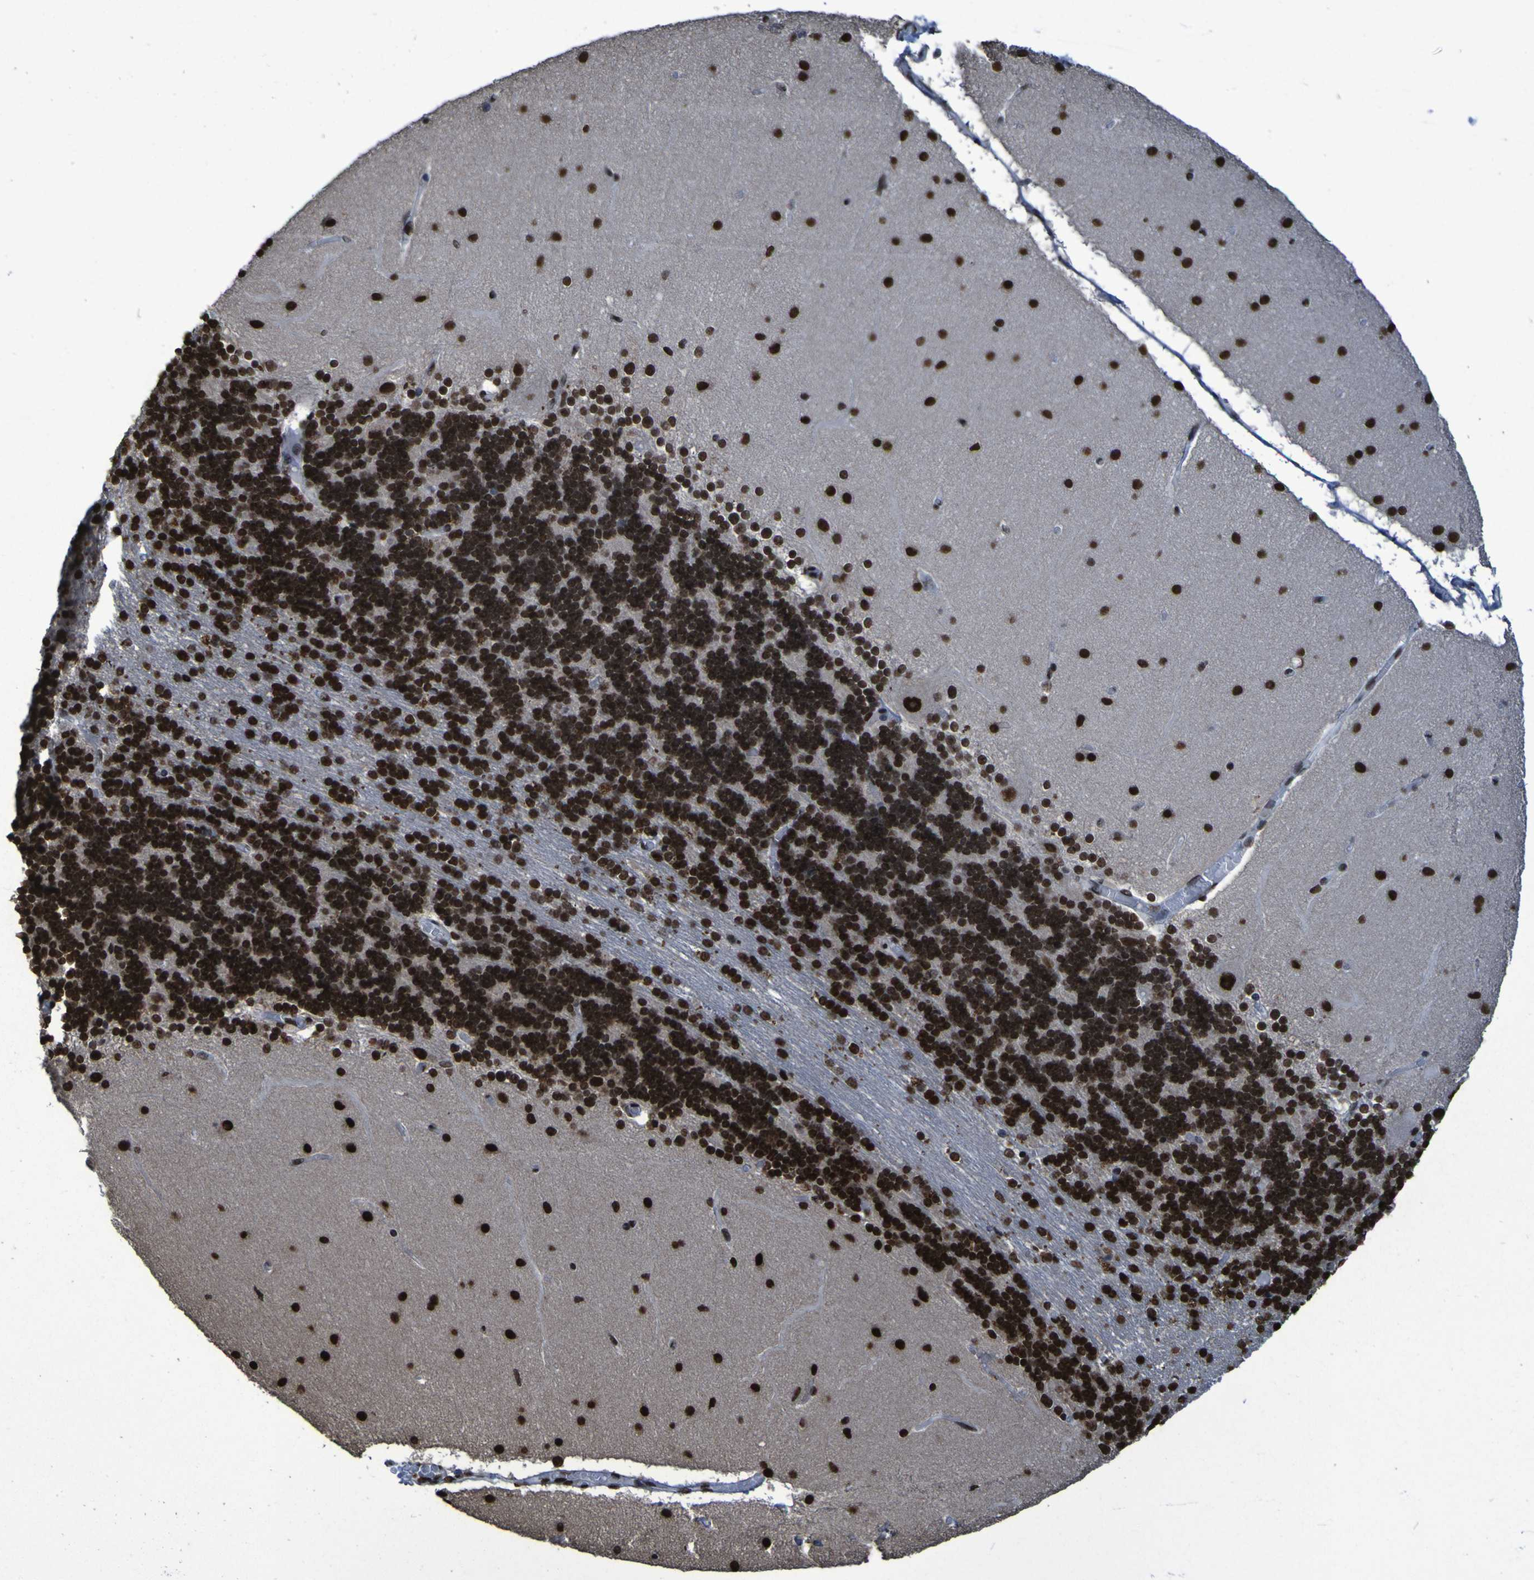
{"staining": {"intensity": "strong", "quantity": ">75%", "location": "nuclear"}, "tissue": "cerebellum", "cell_type": "Cells in granular layer", "image_type": "normal", "snomed": [{"axis": "morphology", "description": "Normal tissue, NOS"}, {"axis": "topography", "description": "Cerebellum"}], "caption": "Cells in granular layer show high levels of strong nuclear staining in approximately >75% of cells in benign human cerebellum. The protein is shown in brown color, while the nuclei are stained blue.", "gene": "HNRNPR", "patient": {"sex": "female", "age": 54}}